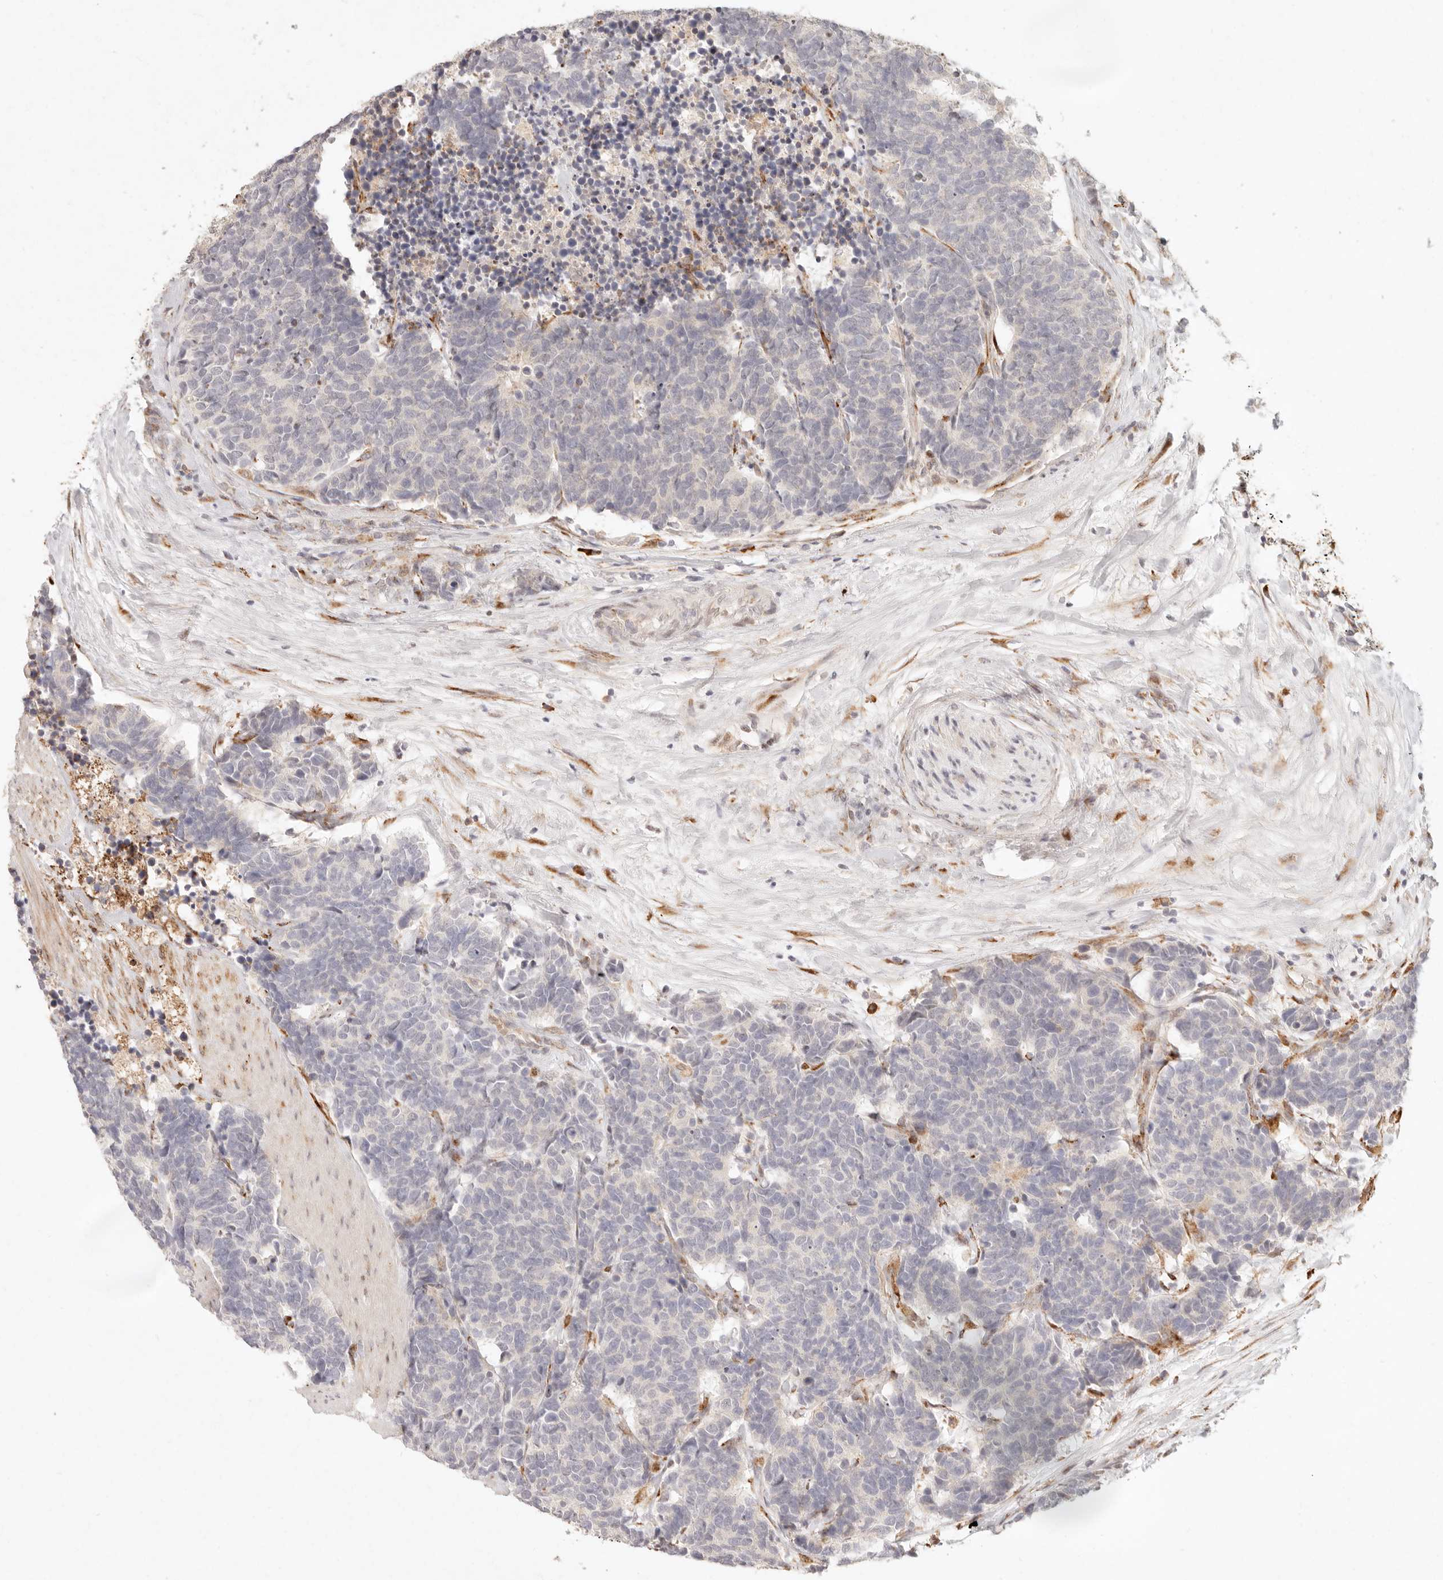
{"staining": {"intensity": "negative", "quantity": "none", "location": "none"}, "tissue": "carcinoid", "cell_type": "Tumor cells", "image_type": "cancer", "snomed": [{"axis": "morphology", "description": "Carcinoma, NOS"}, {"axis": "morphology", "description": "Carcinoid, malignant, NOS"}, {"axis": "topography", "description": "Urinary bladder"}], "caption": "Protein analysis of carcinoid reveals no significant staining in tumor cells.", "gene": "C1orf127", "patient": {"sex": "male", "age": 57}}